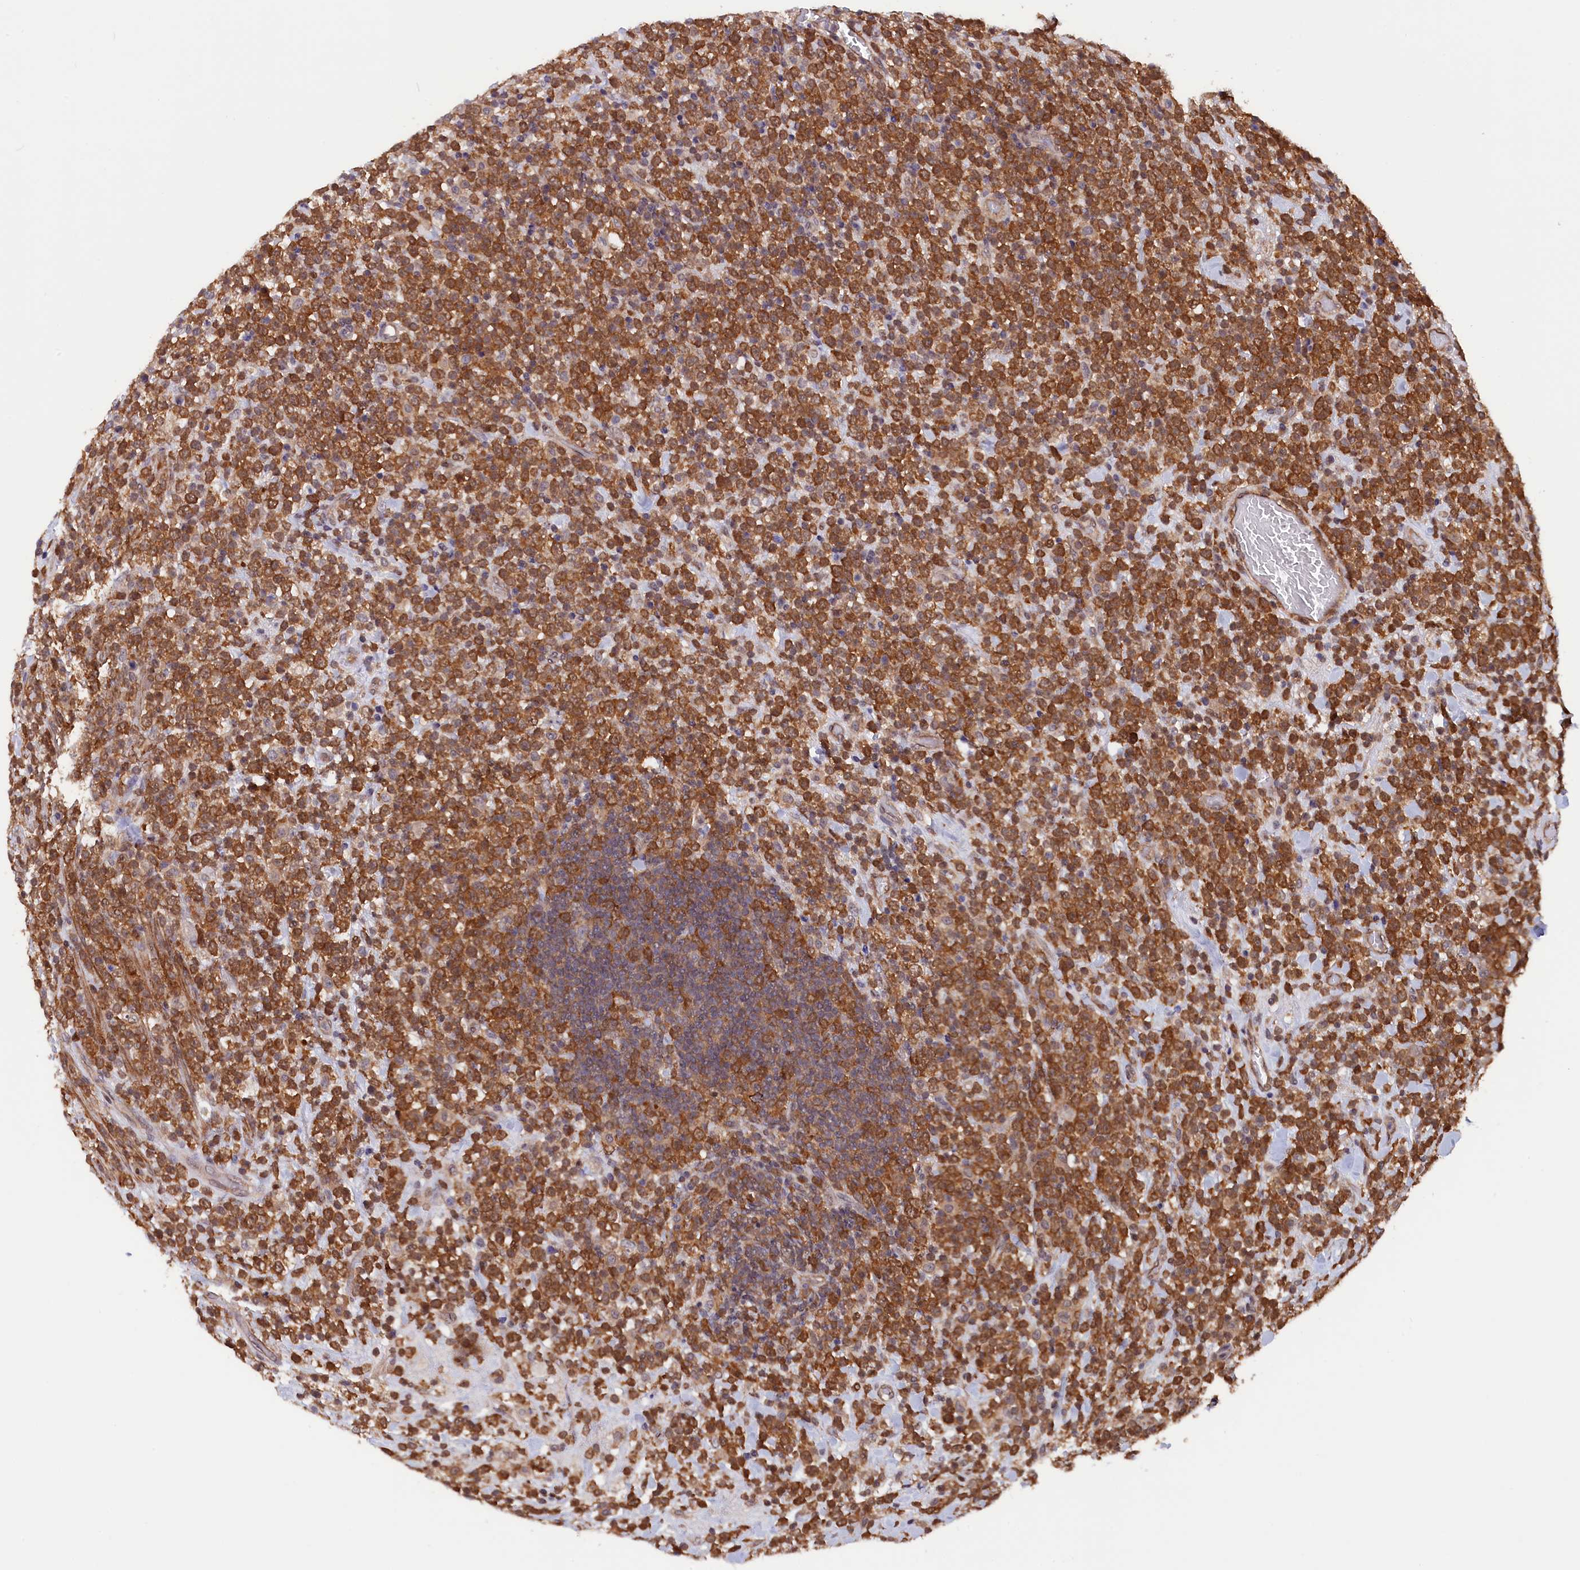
{"staining": {"intensity": "strong", "quantity": ">75%", "location": "cytoplasmic/membranous"}, "tissue": "lymphoma", "cell_type": "Tumor cells", "image_type": "cancer", "snomed": [{"axis": "morphology", "description": "Malignant lymphoma, non-Hodgkin's type, High grade"}, {"axis": "topography", "description": "Colon"}], "caption": "The image demonstrates a brown stain indicating the presence of a protein in the cytoplasmic/membranous of tumor cells in lymphoma. (Brightfield microscopy of DAB IHC at high magnification).", "gene": "JPT2", "patient": {"sex": "female", "age": 53}}